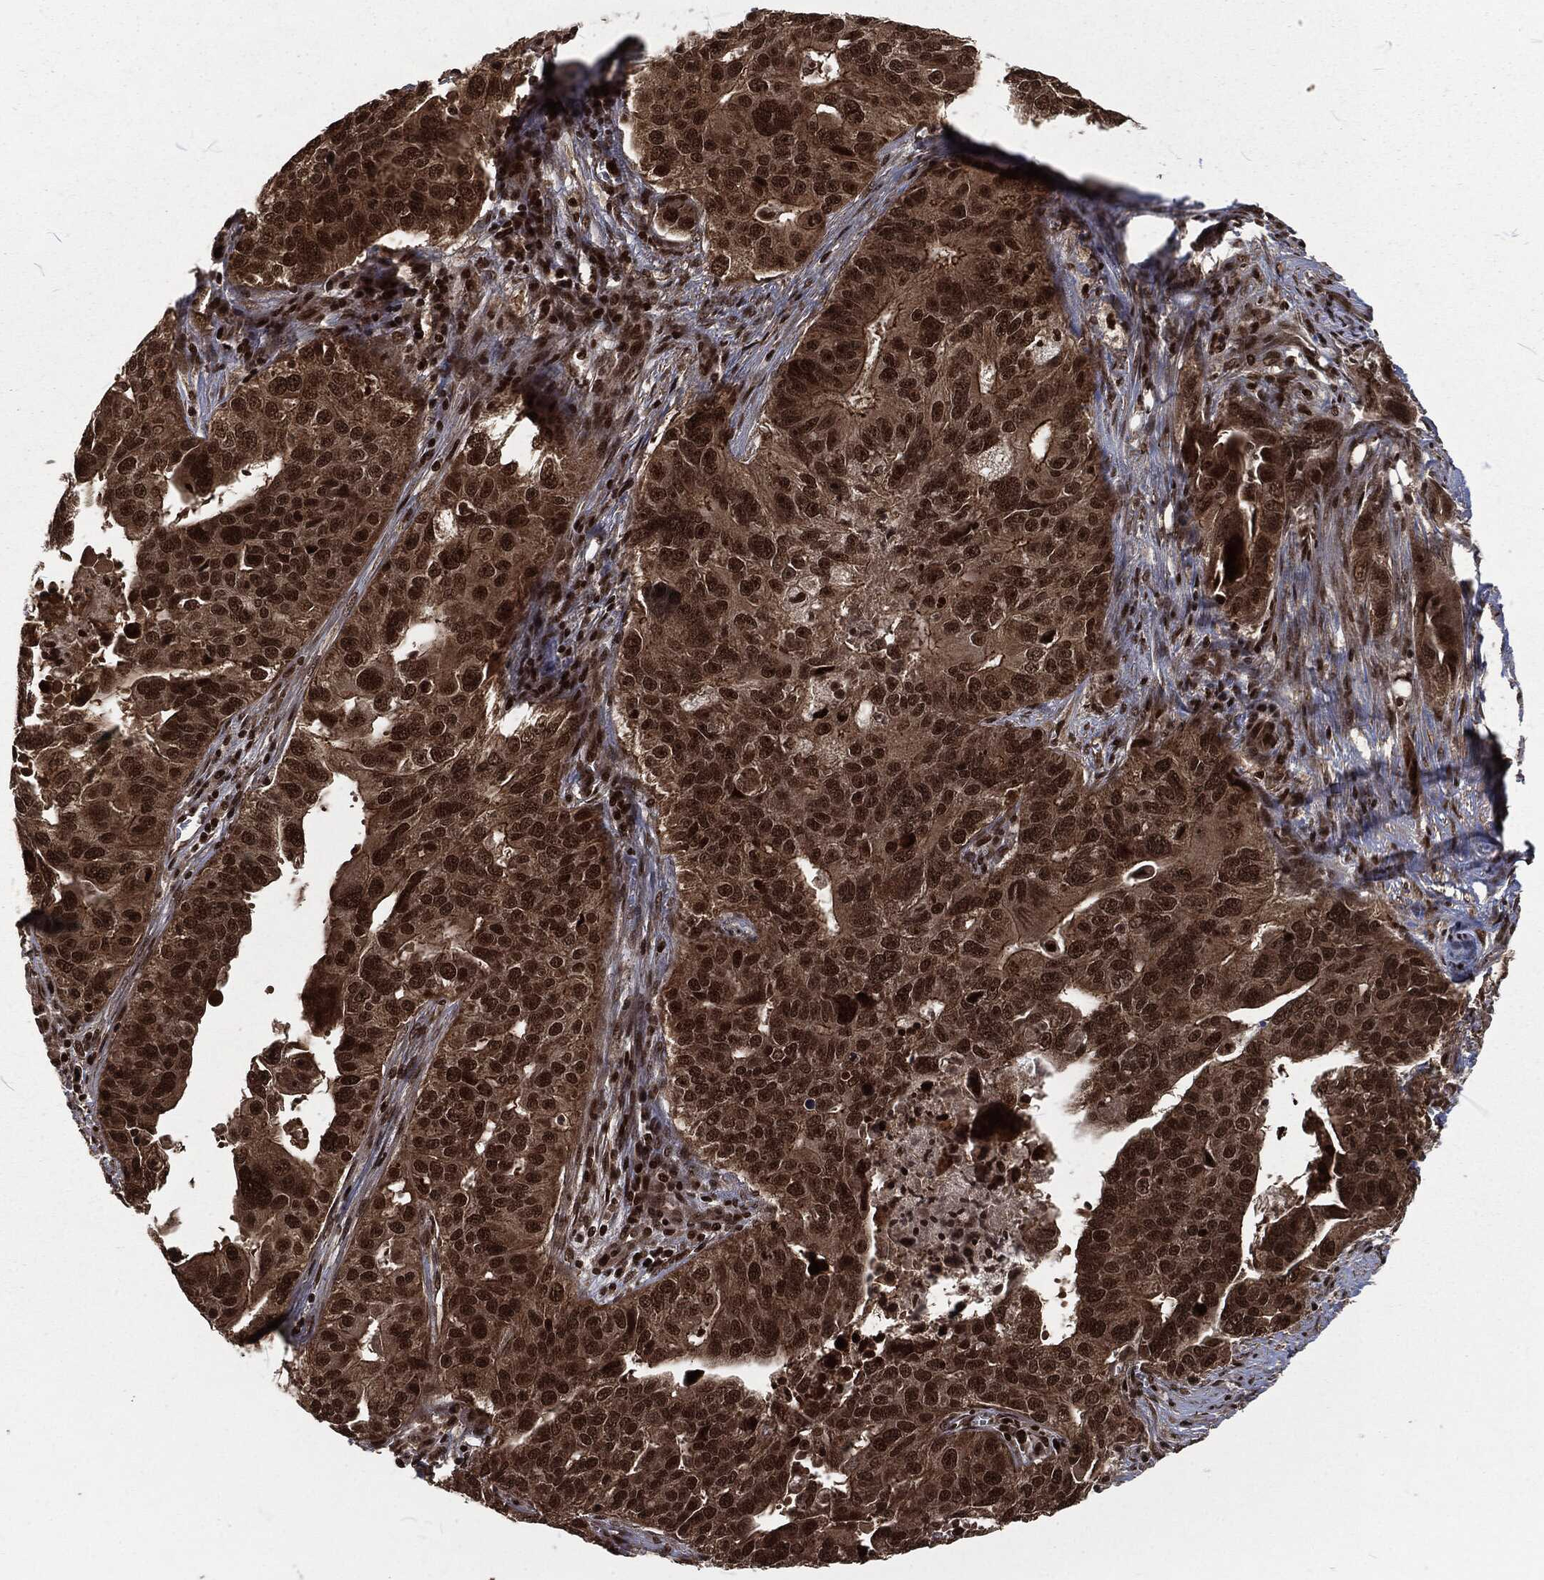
{"staining": {"intensity": "strong", "quantity": ">75%", "location": "cytoplasmic/membranous,nuclear"}, "tissue": "ovarian cancer", "cell_type": "Tumor cells", "image_type": "cancer", "snomed": [{"axis": "morphology", "description": "Carcinoma, endometroid"}, {"axis": "topography", "description": "Soft tissue"}, {"axis": "topography", "description": "Ovary"}], "caption": "The micrograph shows a brown stain indicating the presence of a protein in the cytoplasmic/membranous and nuclear of tumor cells in ovarian cancer (endometroid carcinoma).", "gene": "NGRN", "patient": {"sex": "female", "age": 52}}